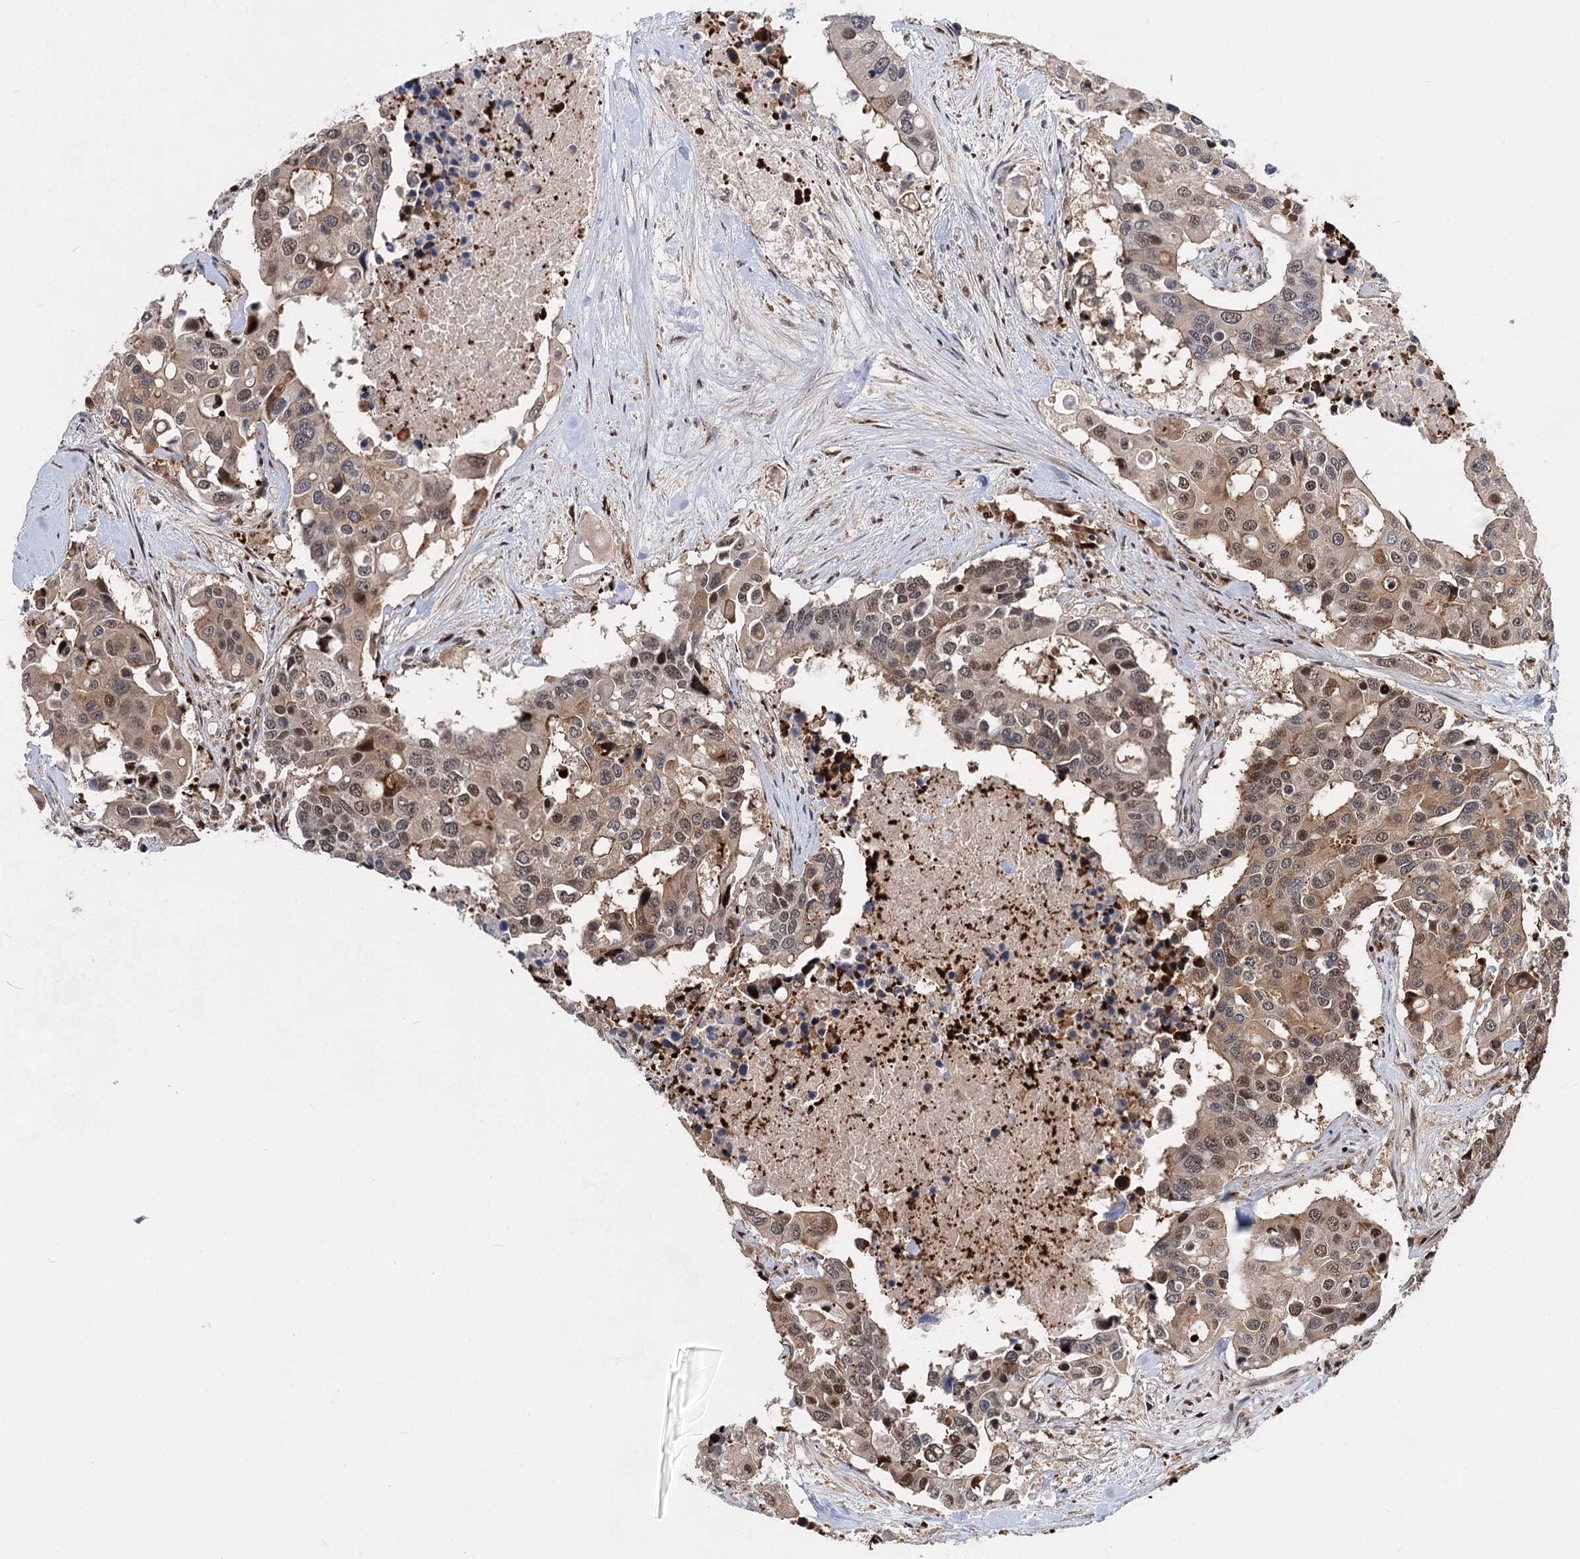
{"staining": {"intensity": "moderate", "quantity": "25%-75%", "location": "nuclear"}, "tissue": "colorectal cancer", "cell_type": "Tumor cells", "image_type": "cancer", "snomed": [{"axis": "morphology", "description": "Adenocarcinoma, NOS"}, {"axis": "topography", "description": "Colon"}], "caption": "This histopathology image displays colorectal cancer stained with immunohistochemistry (IHC) to label a protein in brown. The nuclear of tumor cells show moderate positivity for the protein. Nuclei are counter-stained blue.", "gene": "GPBP1", "patient": {"sex": "male", "age": 77}}